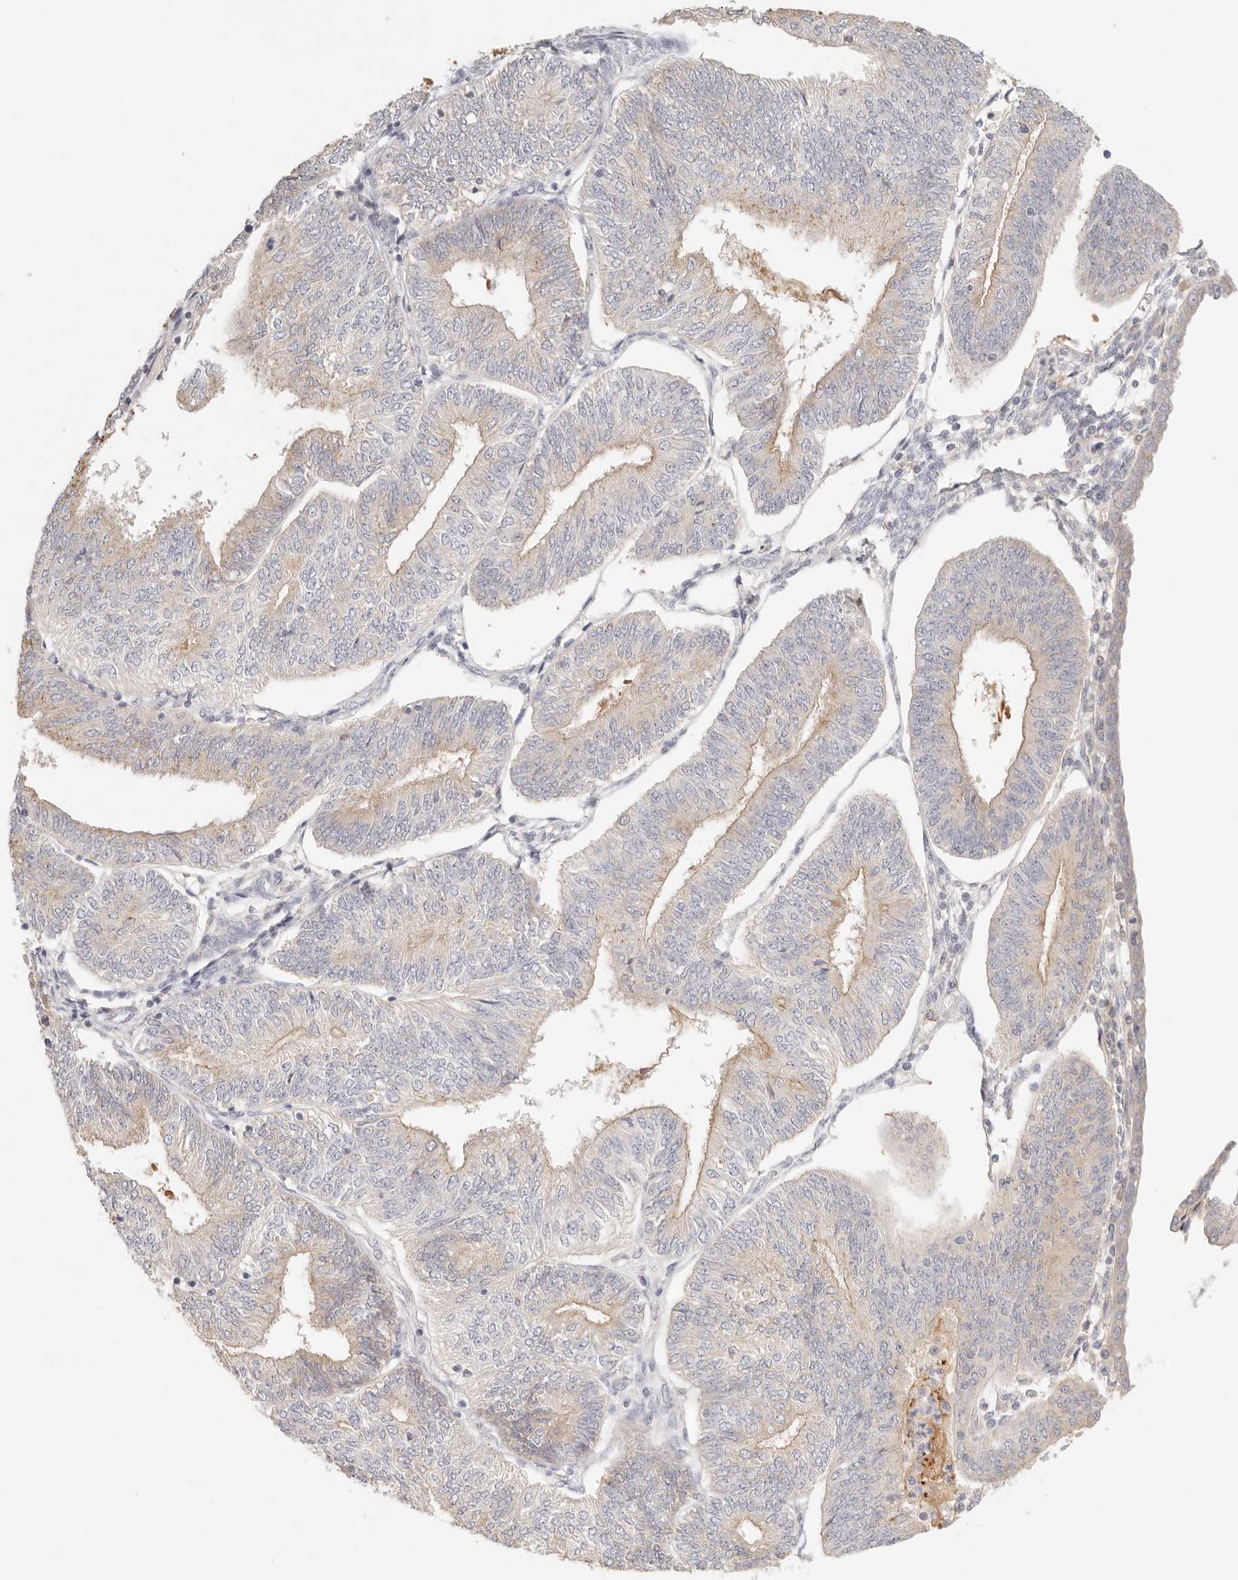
{"staining": {"intensity": "weak", "quantity": "<25%", "location": "cytoplasmic/membranous"}, "tissue": "endometrial cancer", "cell_type": "Tumor cells", "image_type": "cancer", "snomed": [{"axis": "morphology", "description": "Adenocarcinoma, NOS"}, {"axis": "topography", "description": "Endometrium"}], "caption": "Human endometrial adenocarcinoma stained for a protein using IHC exhibits no positivity in tumor cells.", "gene": "CEP120", "patient": {"sex": "female", "age": 58}}